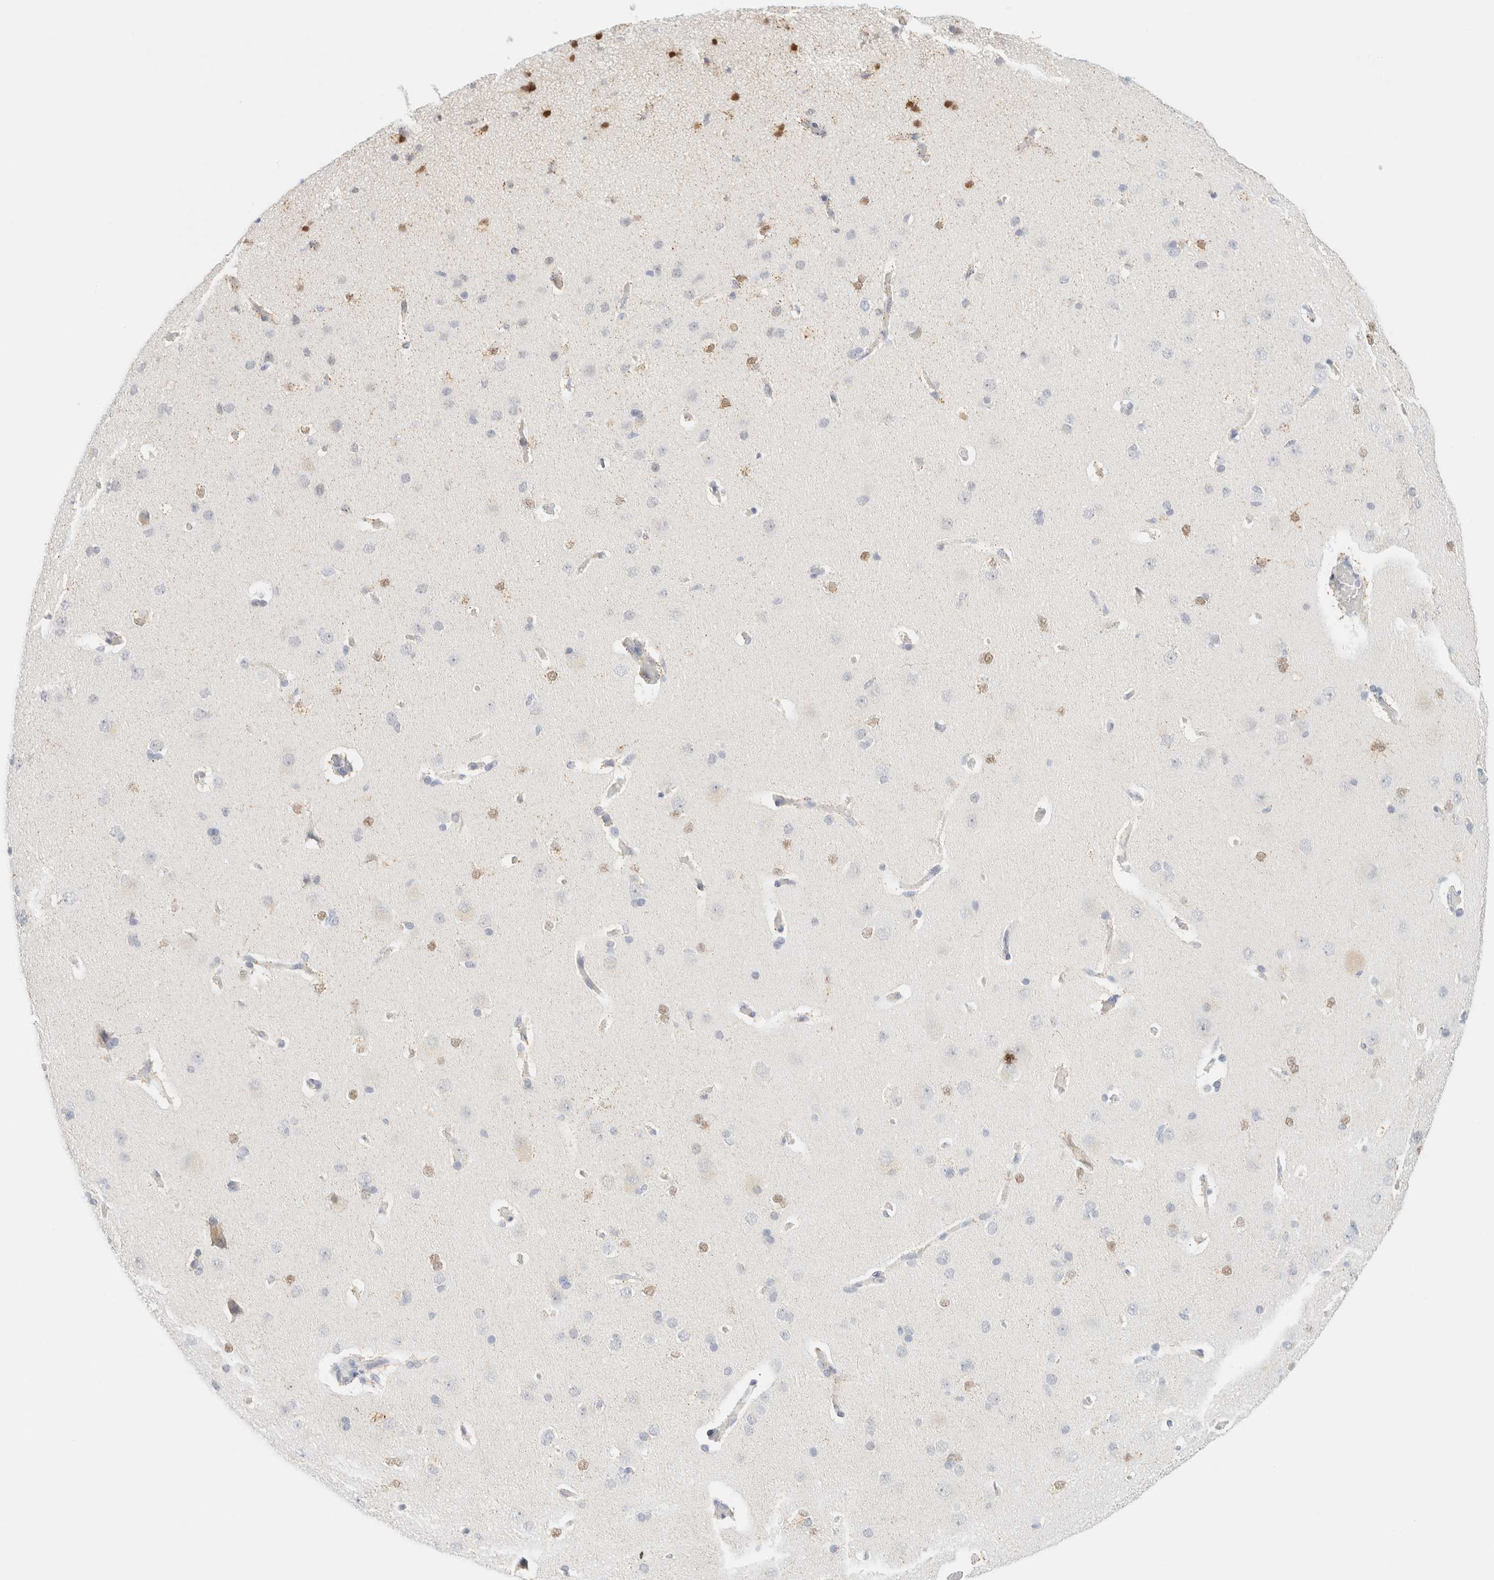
{"staining": {"intensity": "negative", "quantity": "none", "location": "none"}, "tissue": "cerebral cortex", "cell_type": "Endothelial cells", "image_type": "normal", "snomed": [{"axis": "morphology", "description": "Normal tissue, NOS"}, {"axis": "topography", "description": "Cerebral cortex"}], "caption": "Immunohistochemistry micrograph of unremarkable cerebral cortex: human cerebral cortex stained with DAB (3,3'-diaminobenzidine) shows no significant protein positivity in endothelial cells.", "gene": "KRT20", "patient": {"sex": "male", "age": 62}}